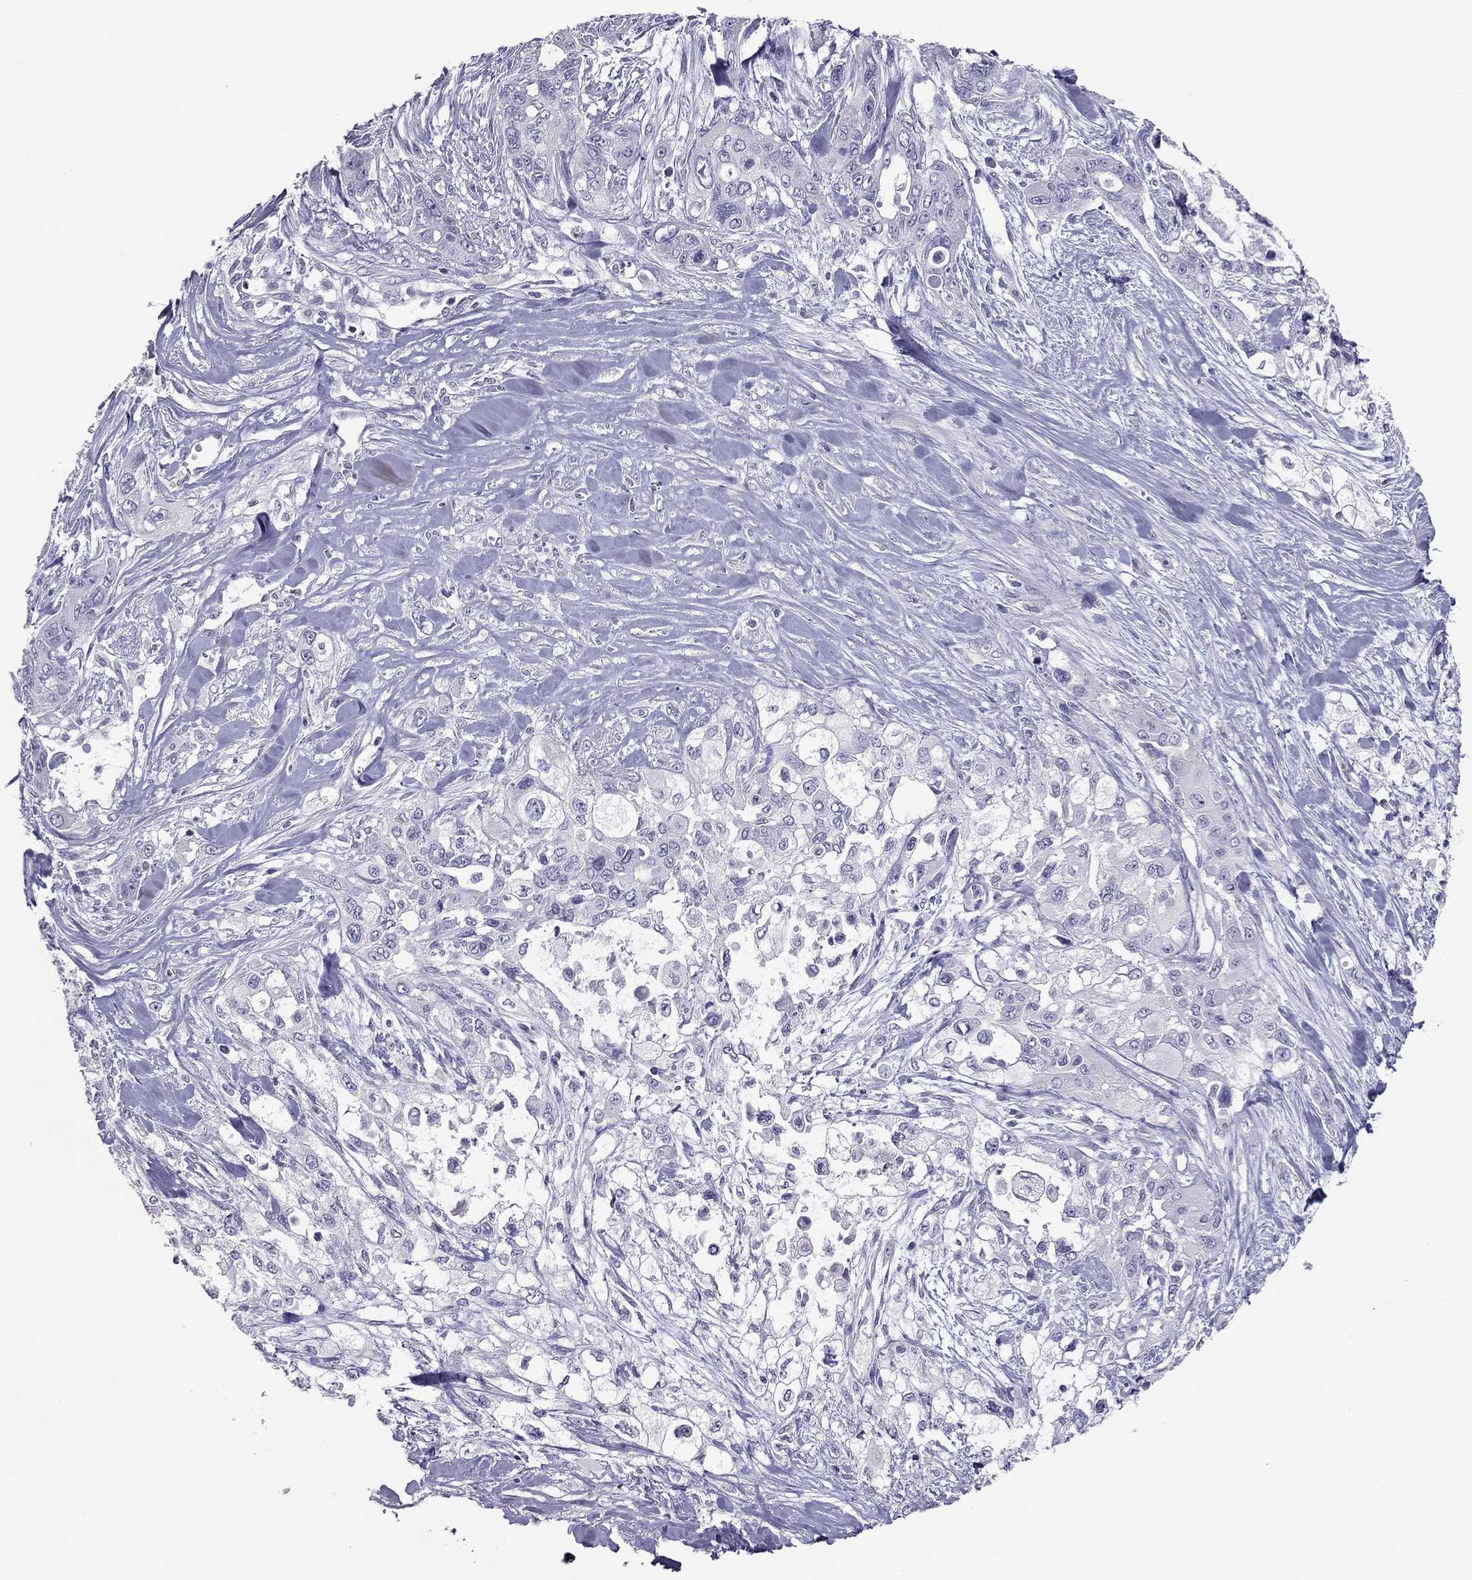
{"staining": {"intensity": "negative", "quantity": "none", "location": "none"}, "tissue": "pancreatic cancer", "cell_type": "Tumor cells", "image_type": "cancer", "snomed": [{"axis": "morphology", "description": "Adenocarcinoma, NOS"}, {"axis": "topography", "description": "Pancreas"}], "caption": "Protein analysis of adenocarcinoma (pancreatic) displays no significant positivity in tumor cells.", "gene": "RGS8", "patient": {"sex": "male", "age": 47}}